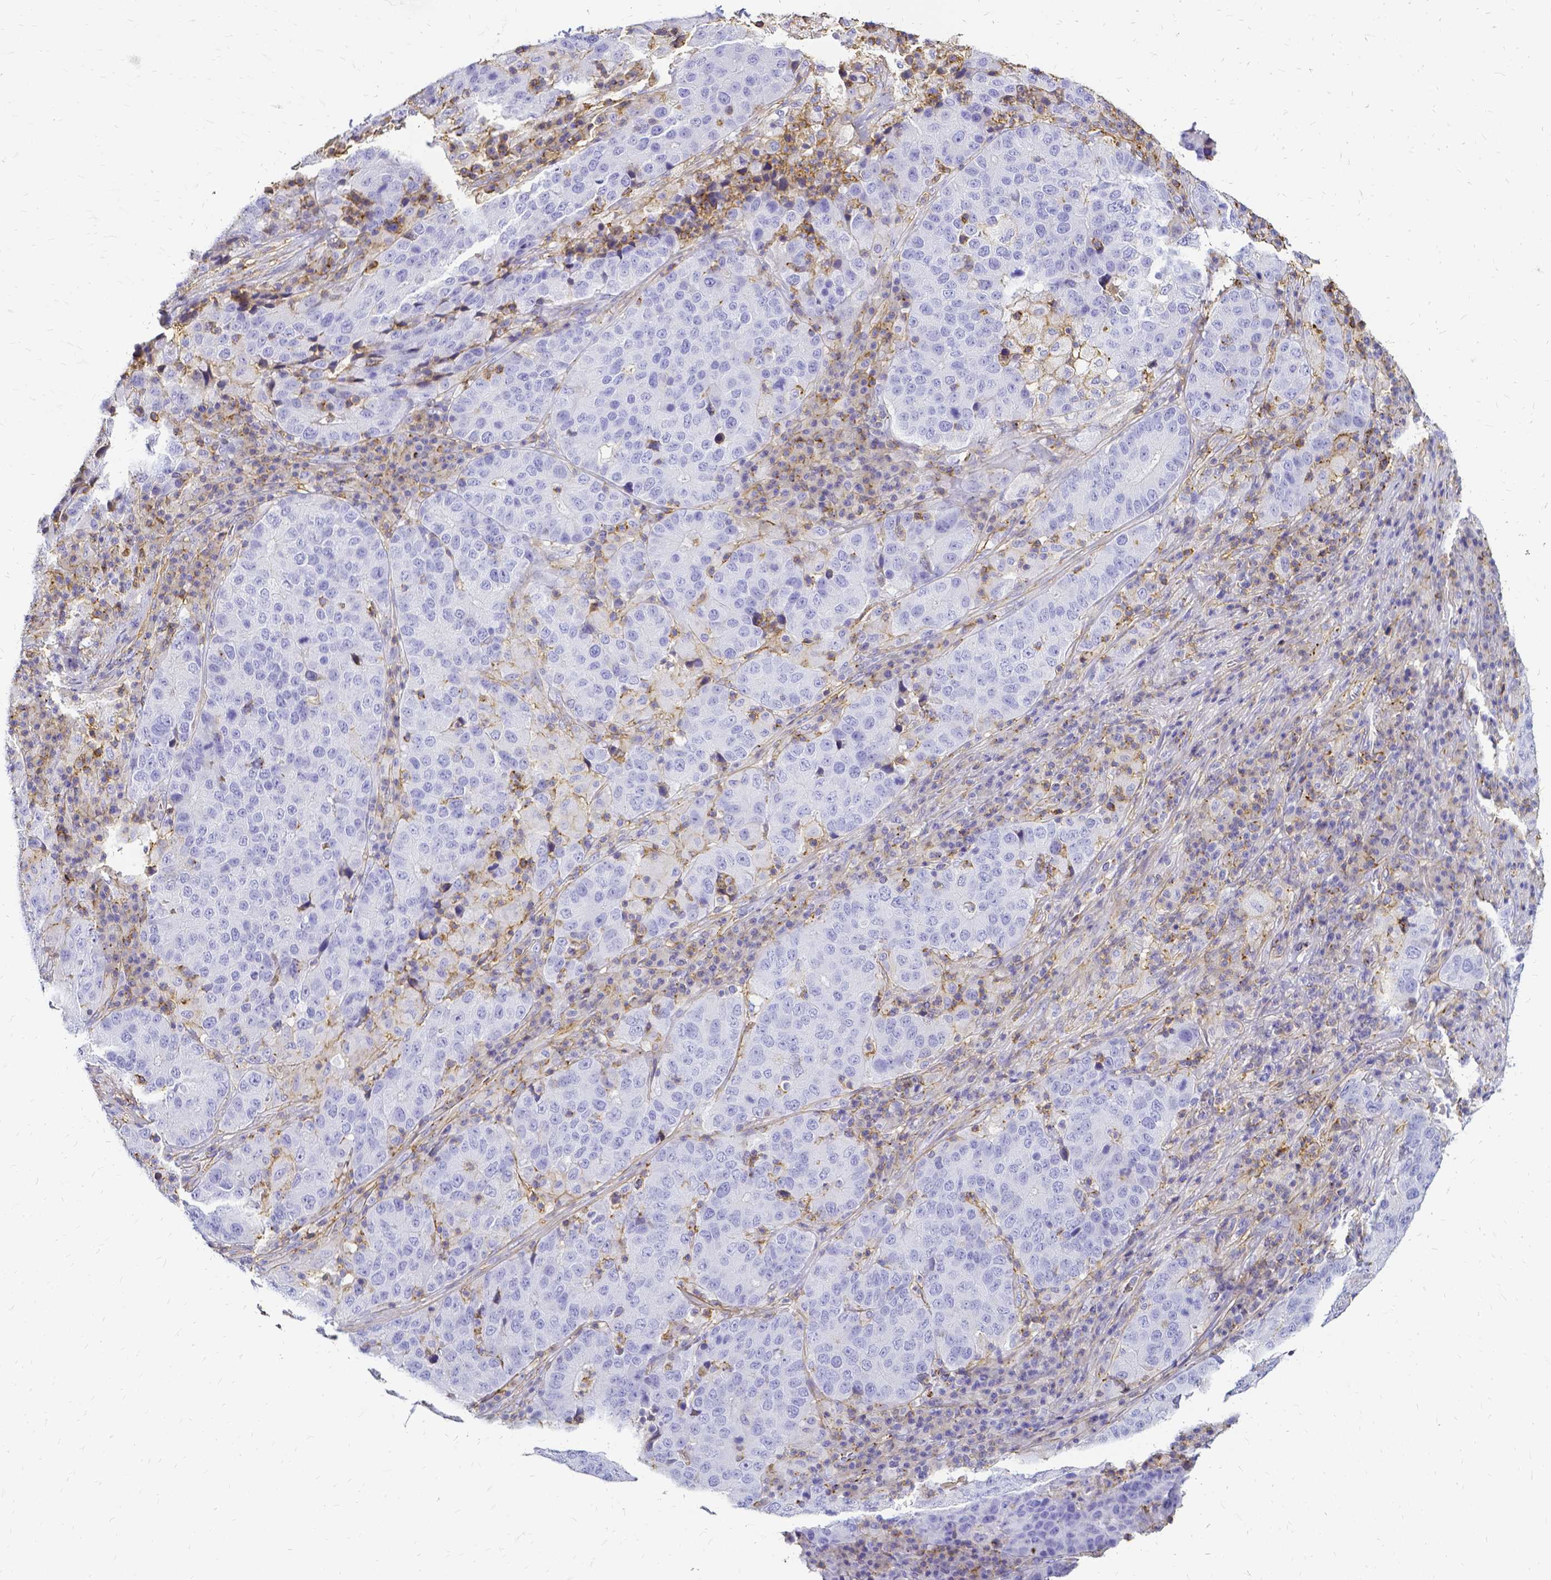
{"staining": {"intensity": "negative", "quantity": "none", "location": "none"}, "tissue": "stomach cancer", "cell_type": "Tumor cells", "image_type": "cancer", "snomed": [{"axis": "morphology", "description": "Adenocarcinoma, NOS"}, {"axis": "topography", "description": "Stomach"}], "caption": "Immunohistochemical staining of human stomach adenocarcinoma demonstrates no significant staining in tumor cells.", "gene": "HSPA12A", "patient": {"sex": "male", "age": 71}}